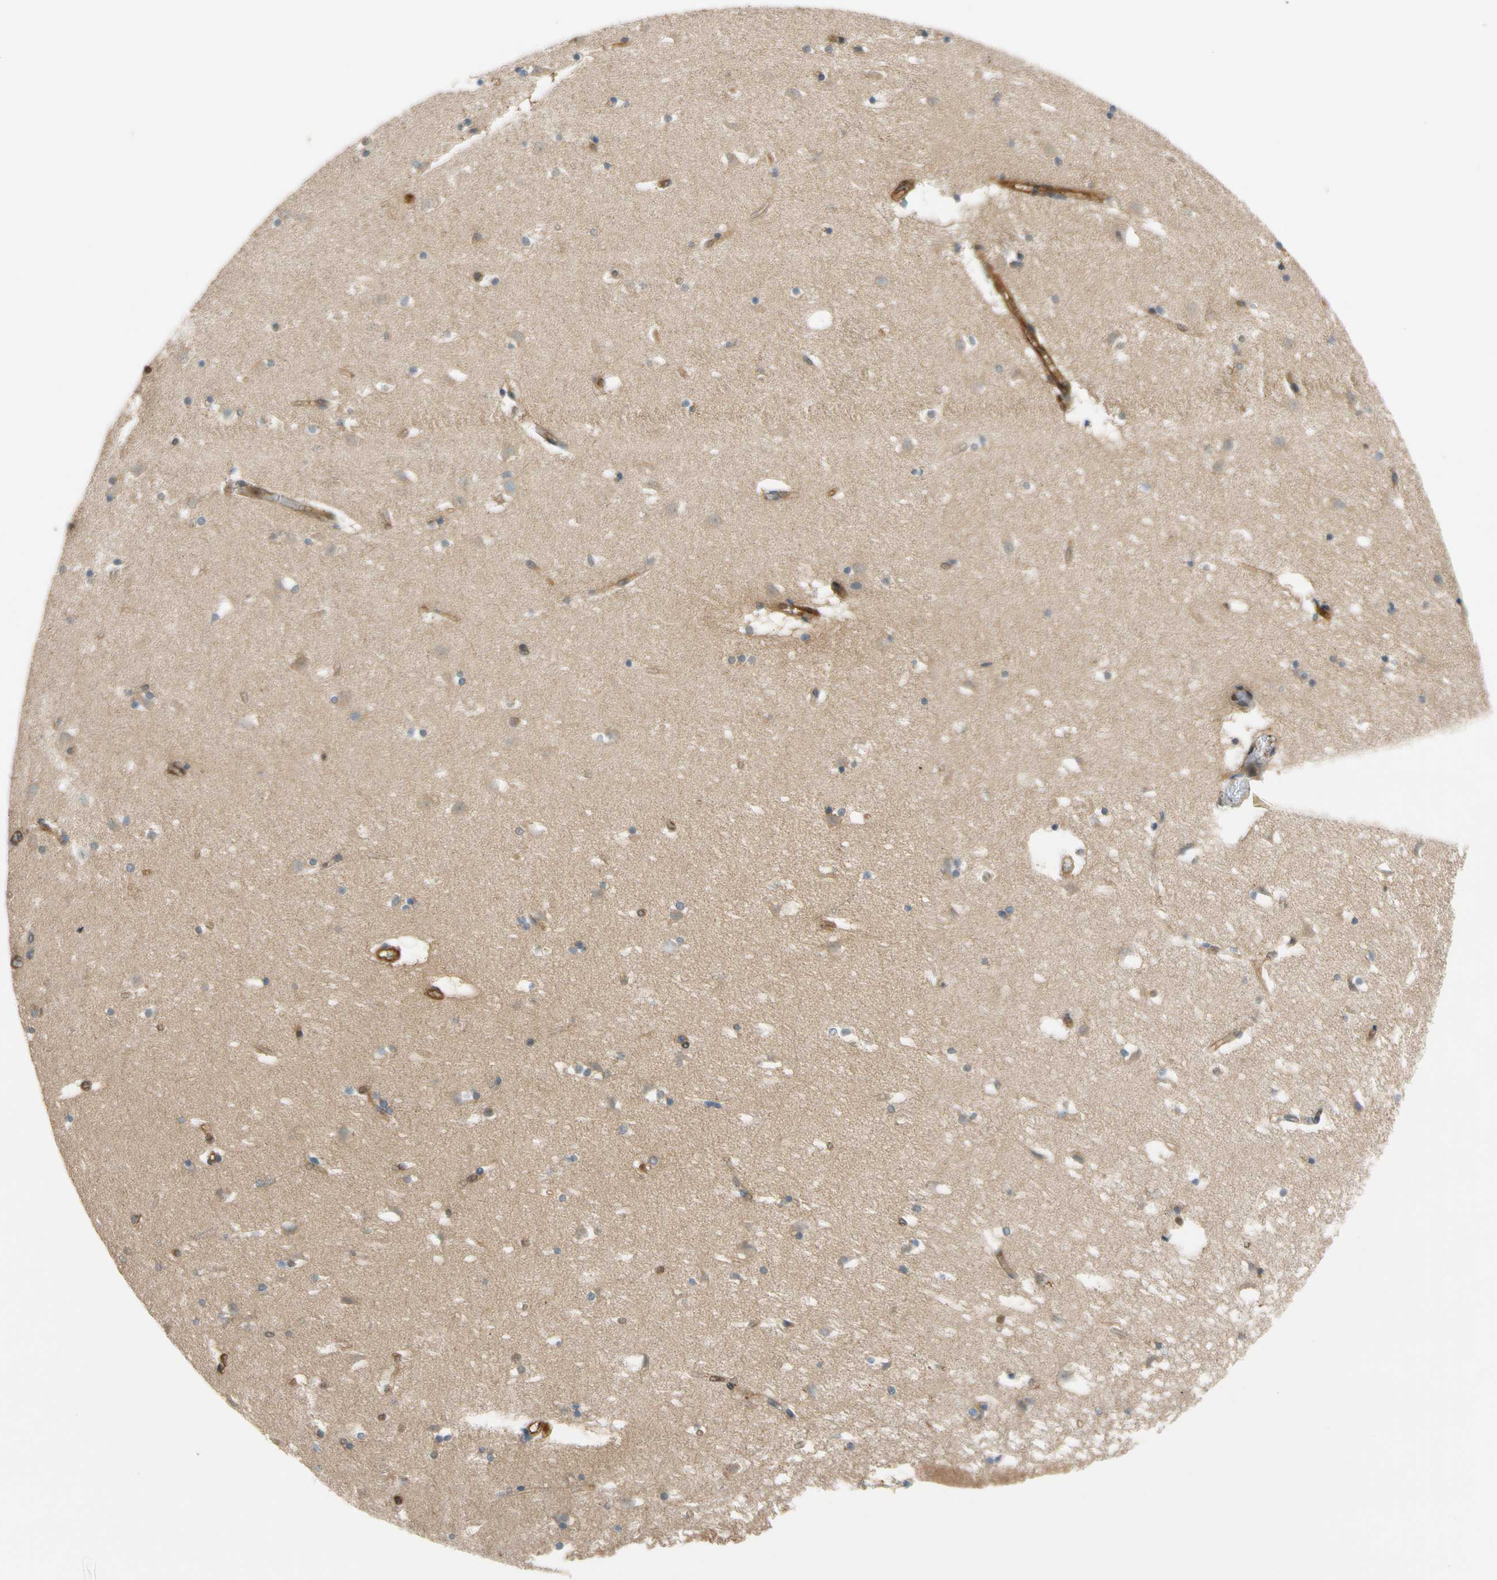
{"staining": {"intensity": "moderate", "quantity": "<25%", "location": "cytoplasmic/membranous"}, "tissue": "caudate", "cell_type": "Glial cells", "image_type": "normal", "snomed": [{"axis": "morphology", "description": "Normal tissue, NOS"}, {"axis": "topography", "description": "Lateral ventricle wall"}], "caption": "Protein positivity by IHC displays moderate cytoplasmic/membranous positivity in about <25% of glial cells in normal caudate.", "gene": "PARP14", "patient": {"sex": "male", "age": 45}}